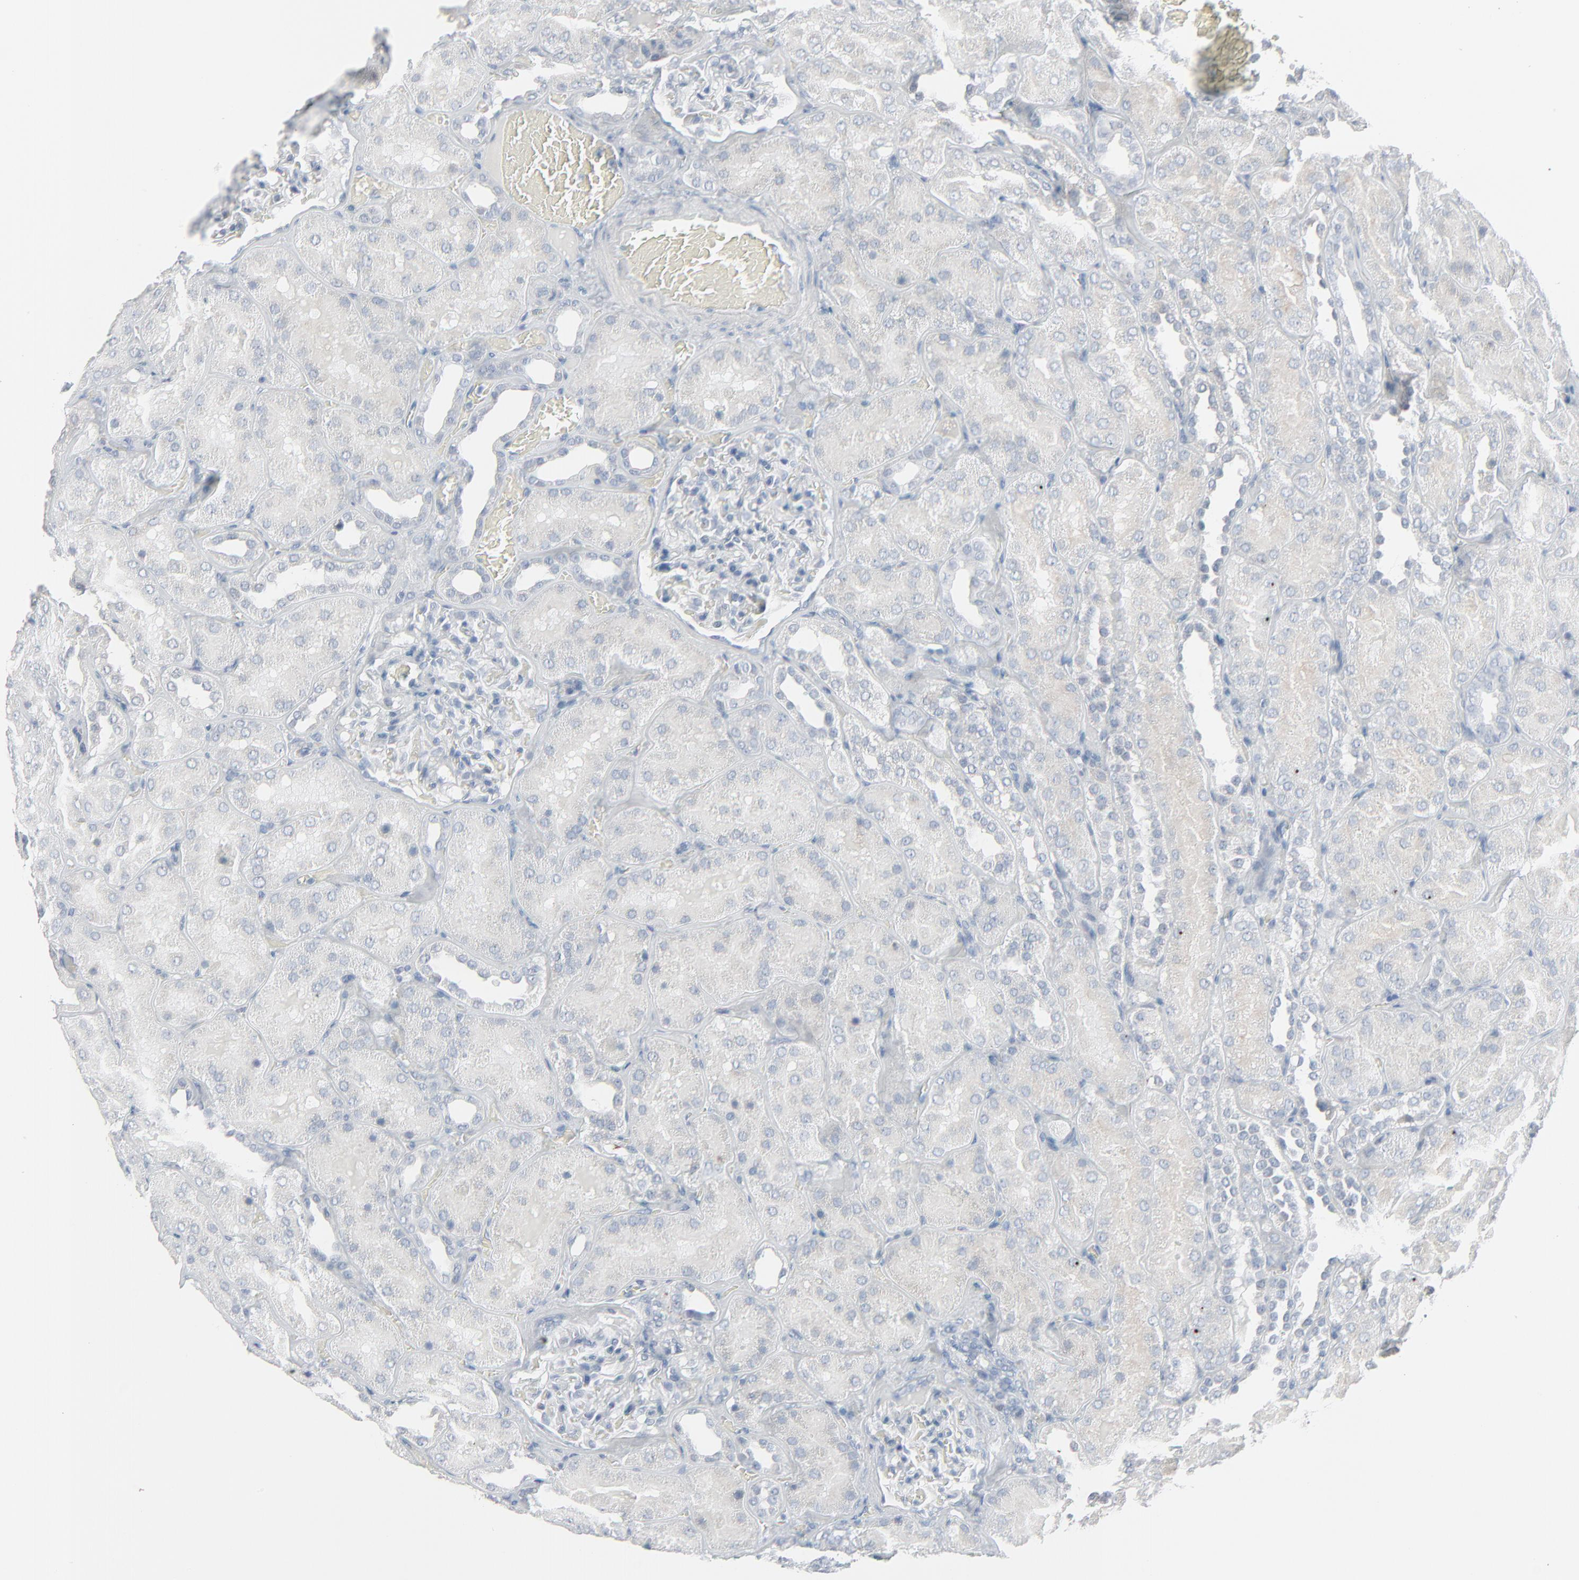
{"staining": {"intensity": "negative", "quantity": "none", "location": "none"}, "tissue": "kidney", "cell_type": "Cells in glomeruli", "image_type": "normal", "snomed": [{"axis": "morphology", "description": "Normal tissue, NOS"}, {"axis": "topography", "description": "Kidney"}], "caption": "Immunohistochemistry (IHC) image of benign human kidney stained for a protein (brown), which exhibits no expression in cells in glomeruli.", "gene": "SAGE1", "patient": {"sex": "male", "age": 28}}